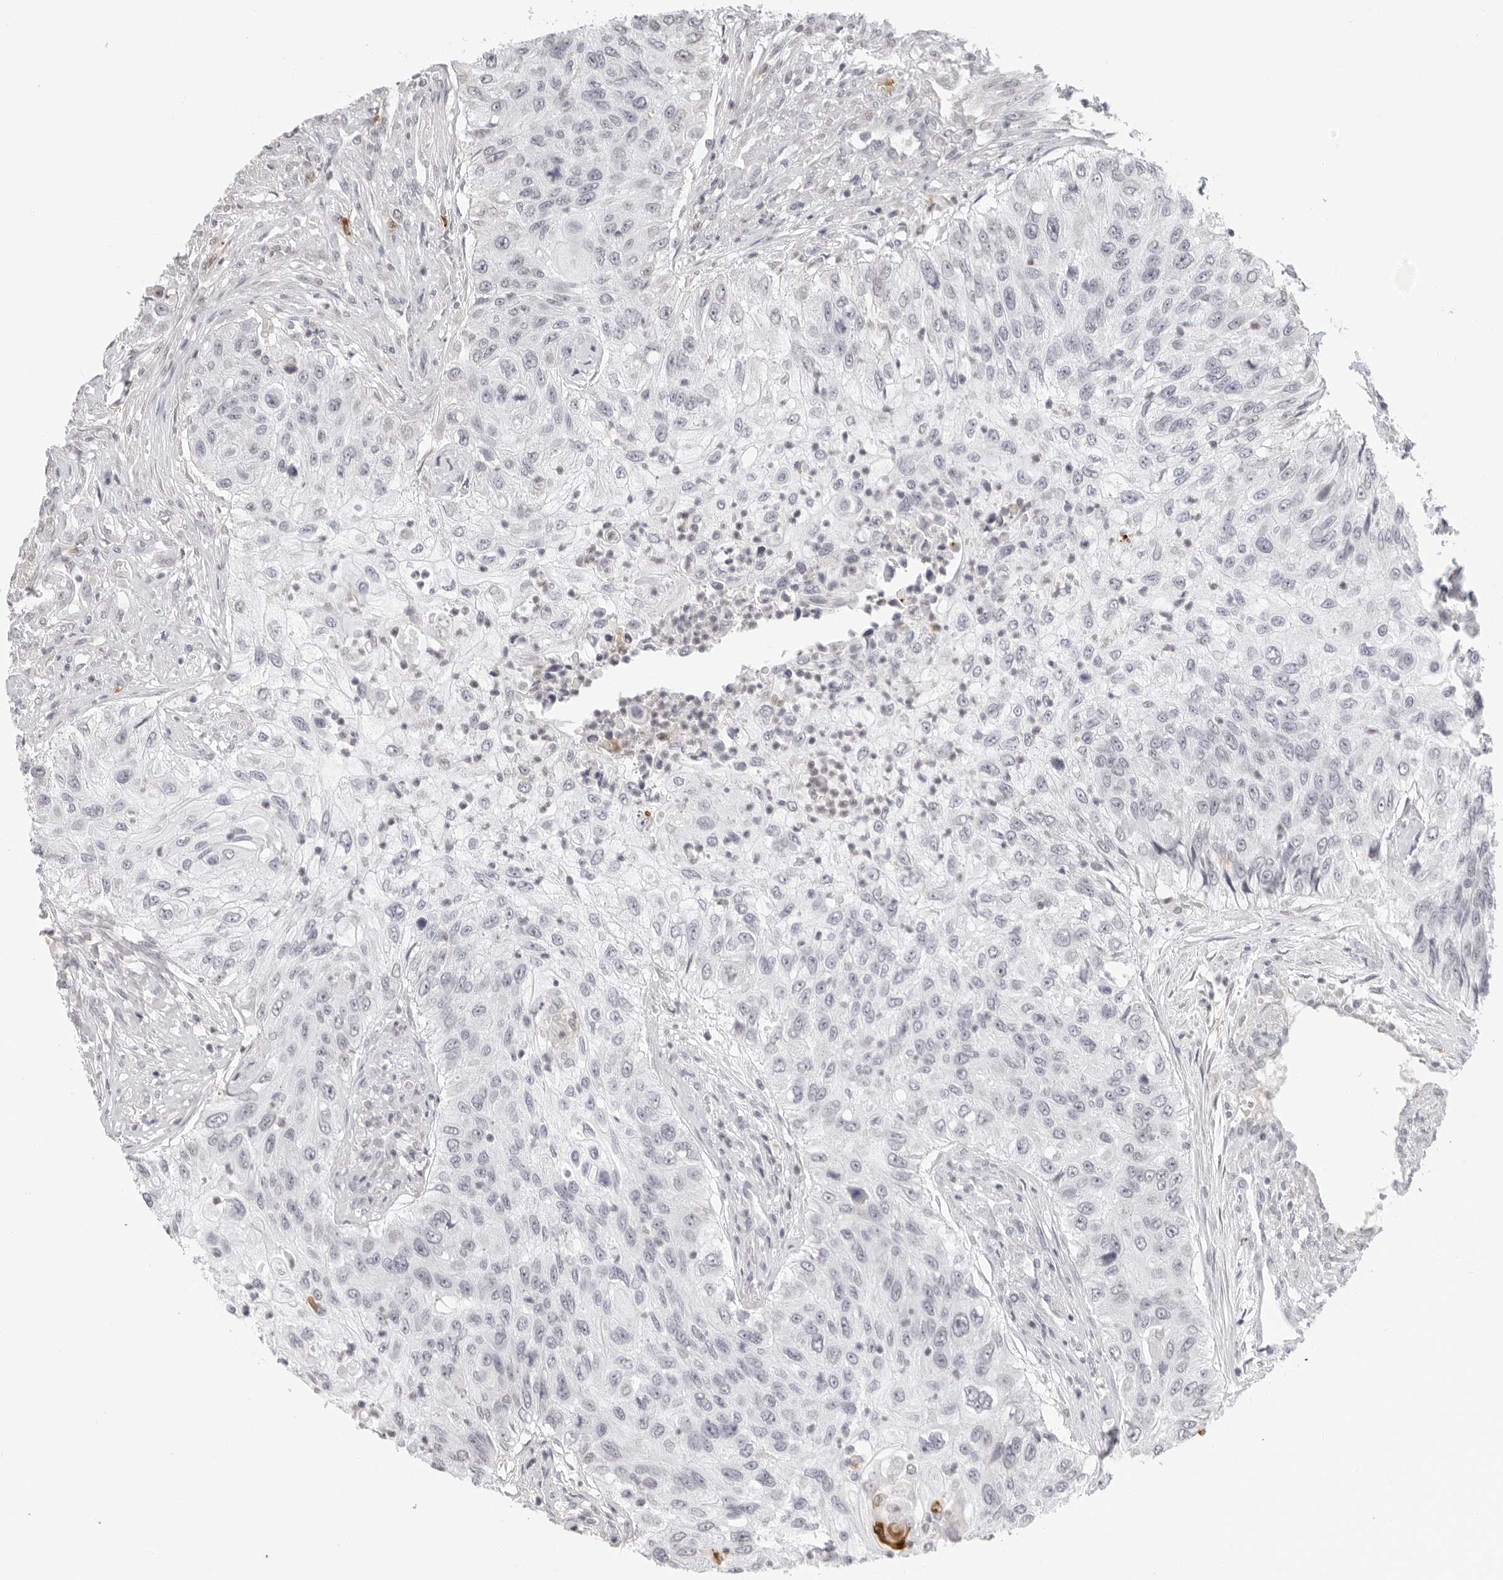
{"staining": {"intensity": "negative", "quantity": "none", "location": "none"}, "tissue": "urothelial cancer", "cell_type": "Tumor cells", "image_type": "cancer", "snomed": [{"axis": "morphology", "description": "Urothelial carcinoma, High grade"}, {"axis": "topography", "description": "Urinary bladder"}], "caption": "Tumor cells are negative for protein expression in human urothelial cancer.", "gene": "MSH6", "patient": {"sex": "female", "age": 60}}